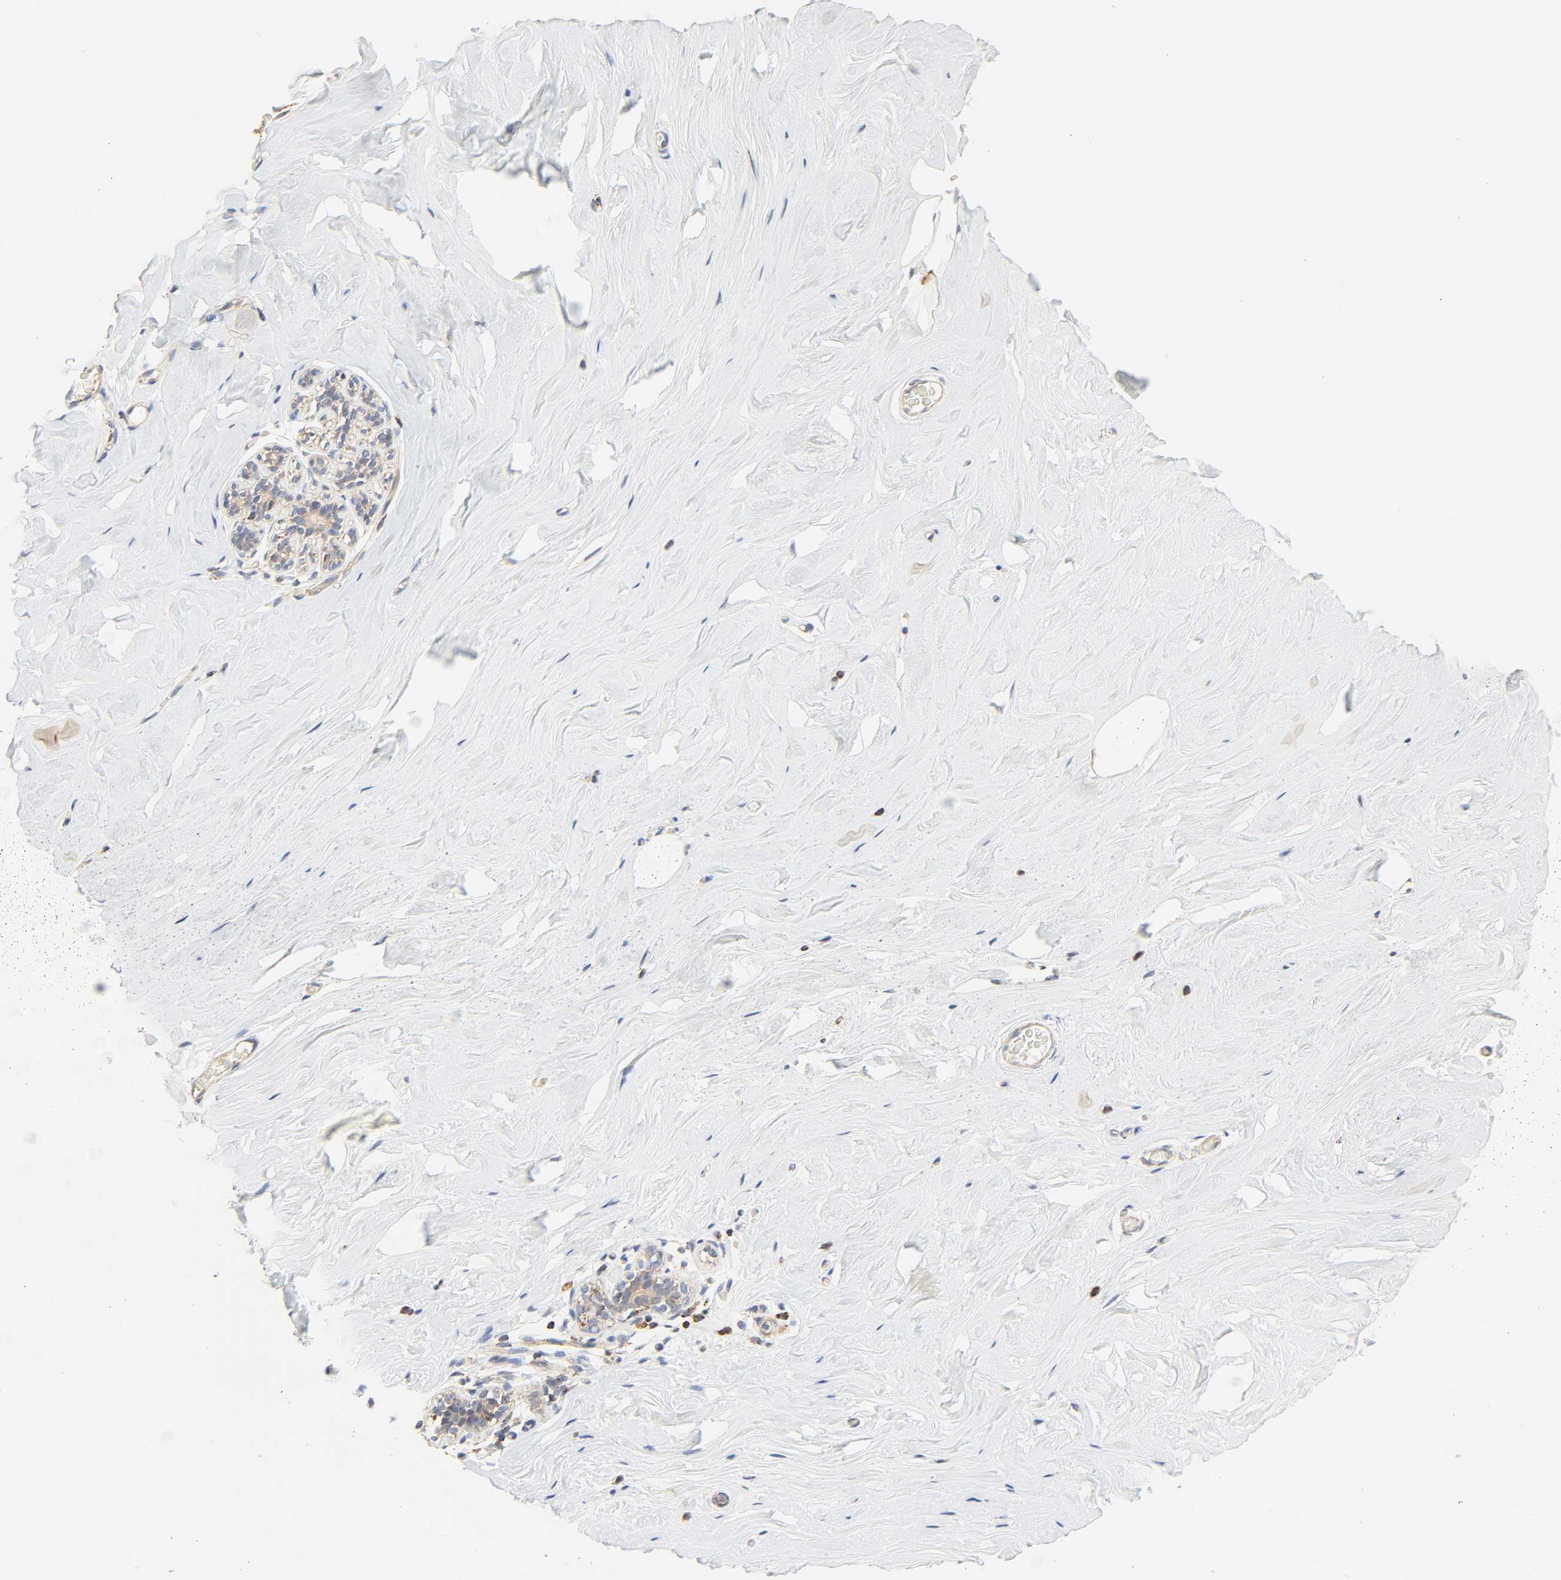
{"staining": {"intensity": "moderate", "quantity": ">75%", "location": "cytoplasmic/membranous"}, "tissue": "breast", "cell_type": "Glandular cells", "image_type": "normal", "snomed": [{"axis": "morphology", "description": "Normal tissue, NOS"}, {"axis": "topography", "description": "Breast"}], "caption": "High-magnification brightfield microscopy of unremarkable breast stained with DAB (brown) and counterstained with hematoxylin (blue). glandular cells exhibit moderate cytoplasmic/membranous expression is seen in about>75% of cells. (Stains: DAB in brown, nuclei in blue, Microscopy: brightfield microscopy at high magnification).", "gene": "ZMAT5", "patient": {"sex": "female", "age": 75}}